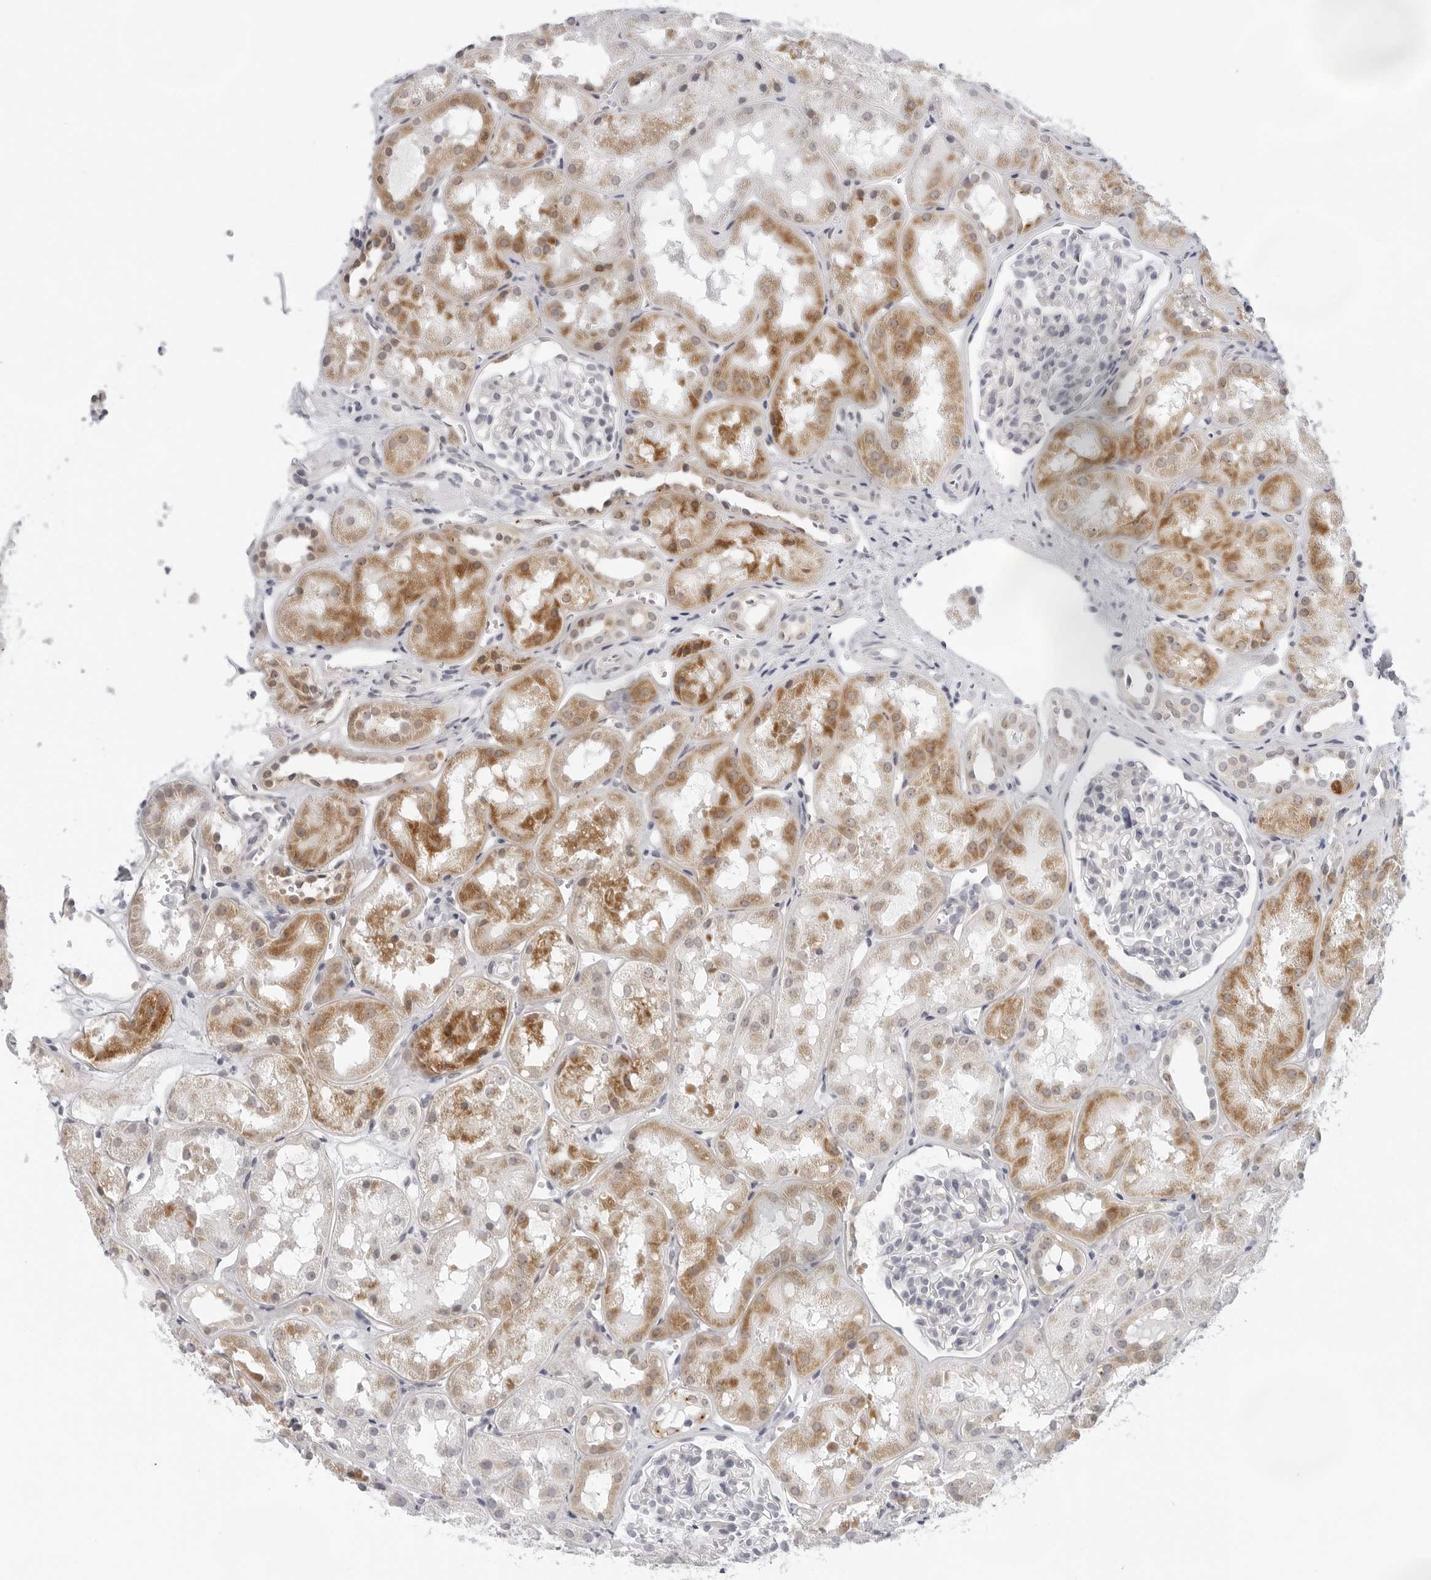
{"staining": {"intensity": "negative", "quantity": "none", "location": "none"}, "tissue": "kidney", "cell_type": "Cells in glomeruli", "image_type": "normal", "snomed": [{"axis": "morphology", "description": "Normal tissue, NOS"}, {"axis": "topography", "description": "Kidney"}], "caption": "IHC histopathology image of unremarkable human kidney stained for a protein (brown), which displays no expression in cells in glomeruli.", "gene": "CIART", "patient": {"sex": "male", "age": 16}}